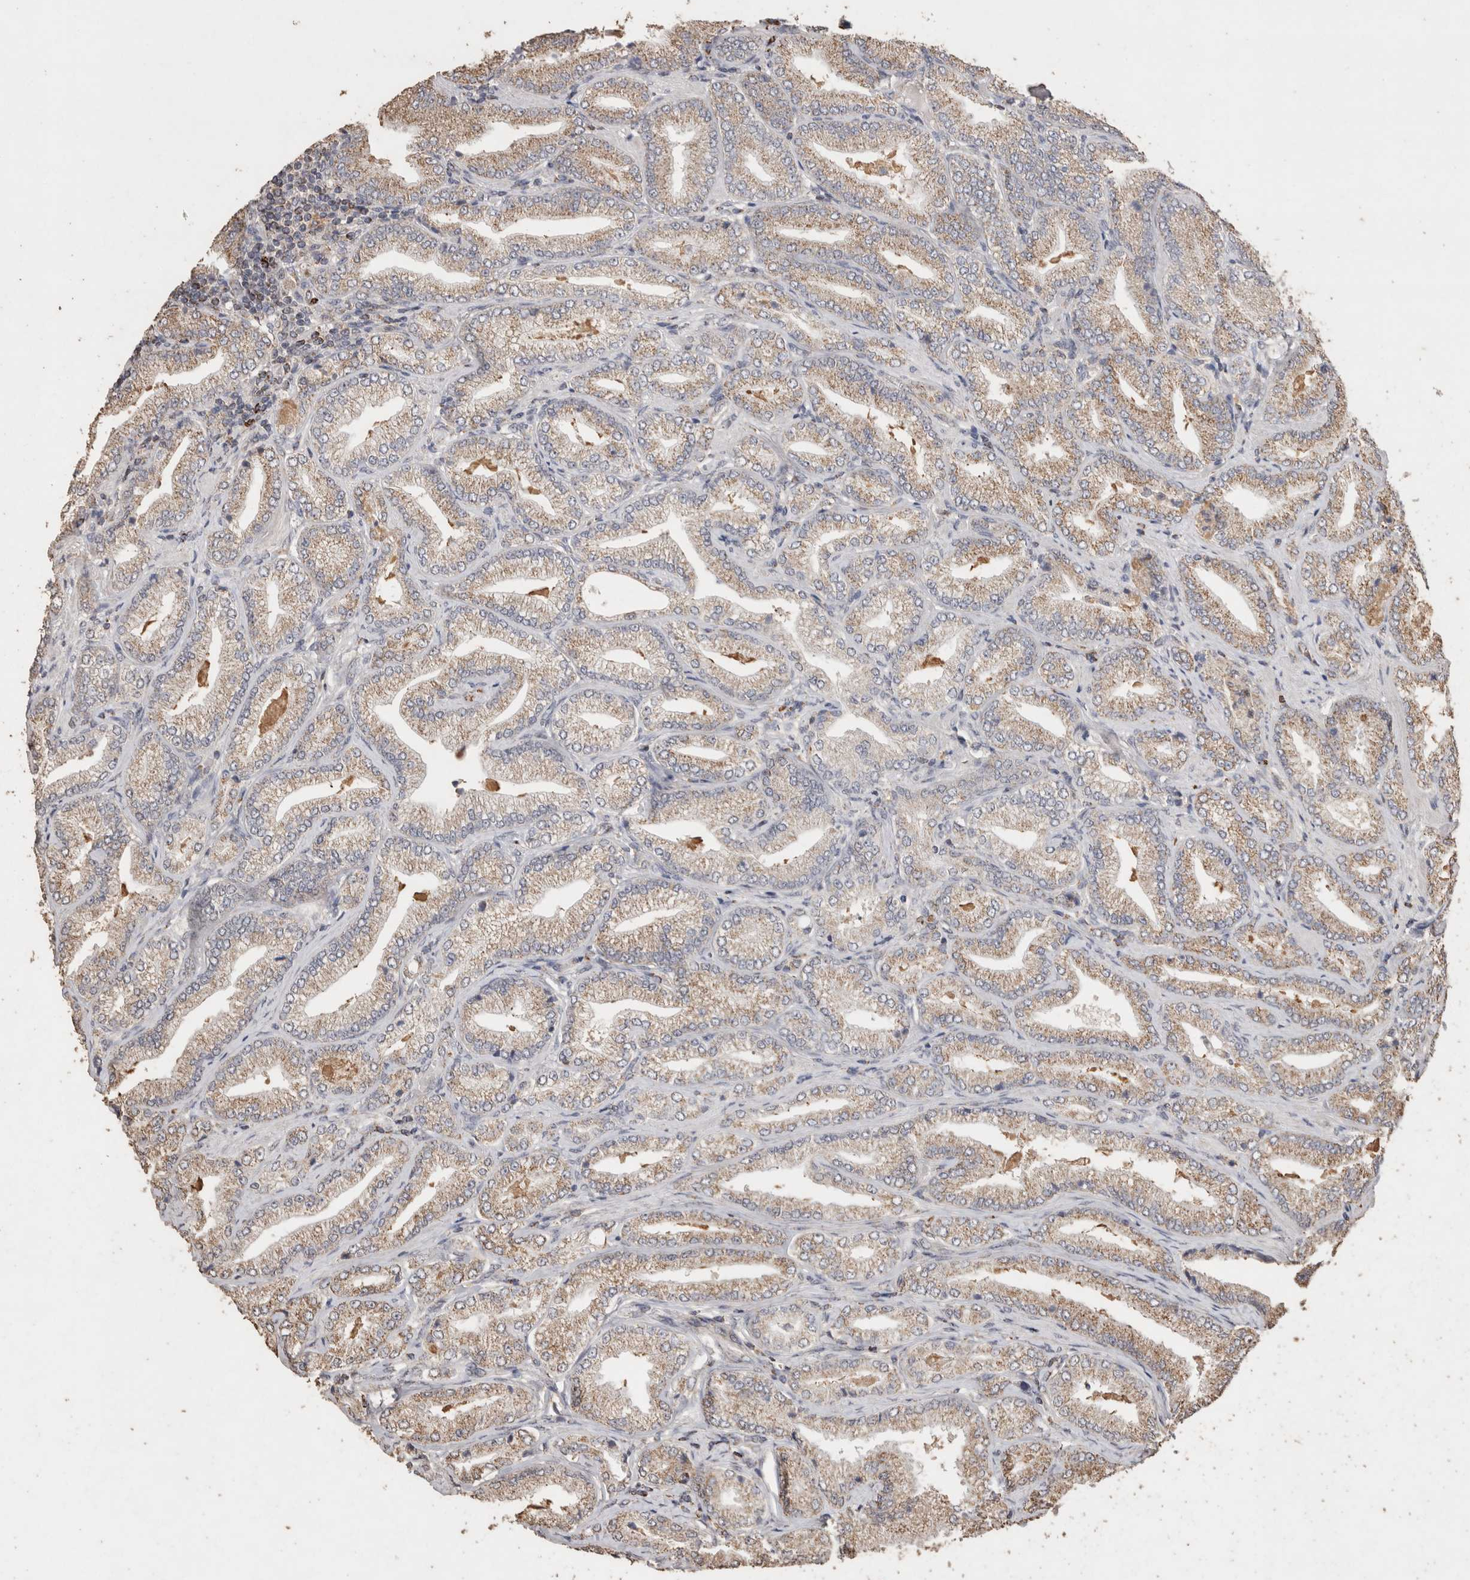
{"staining": {"intensity": "moderate", "quantity": "25%-75%", "location": "cytoplasmic/membranous"}, "tissue": "prostate cancer", "cell_type": "Tumor cells", "image_type": "cancer", "snomed": [{"axis": "morphology", "description": "Adenocarcinoma, Low grade"}, {"axis": "topography", "description": "Prostate"}], "caption": "A brown stain shows moderate cytoplasmic/membranous positivity of a protein in human prostate low-grade adenocarcinoma tumor cells.", "gene": "ACADM", "patient": {"sex": "male", "age": 62}}